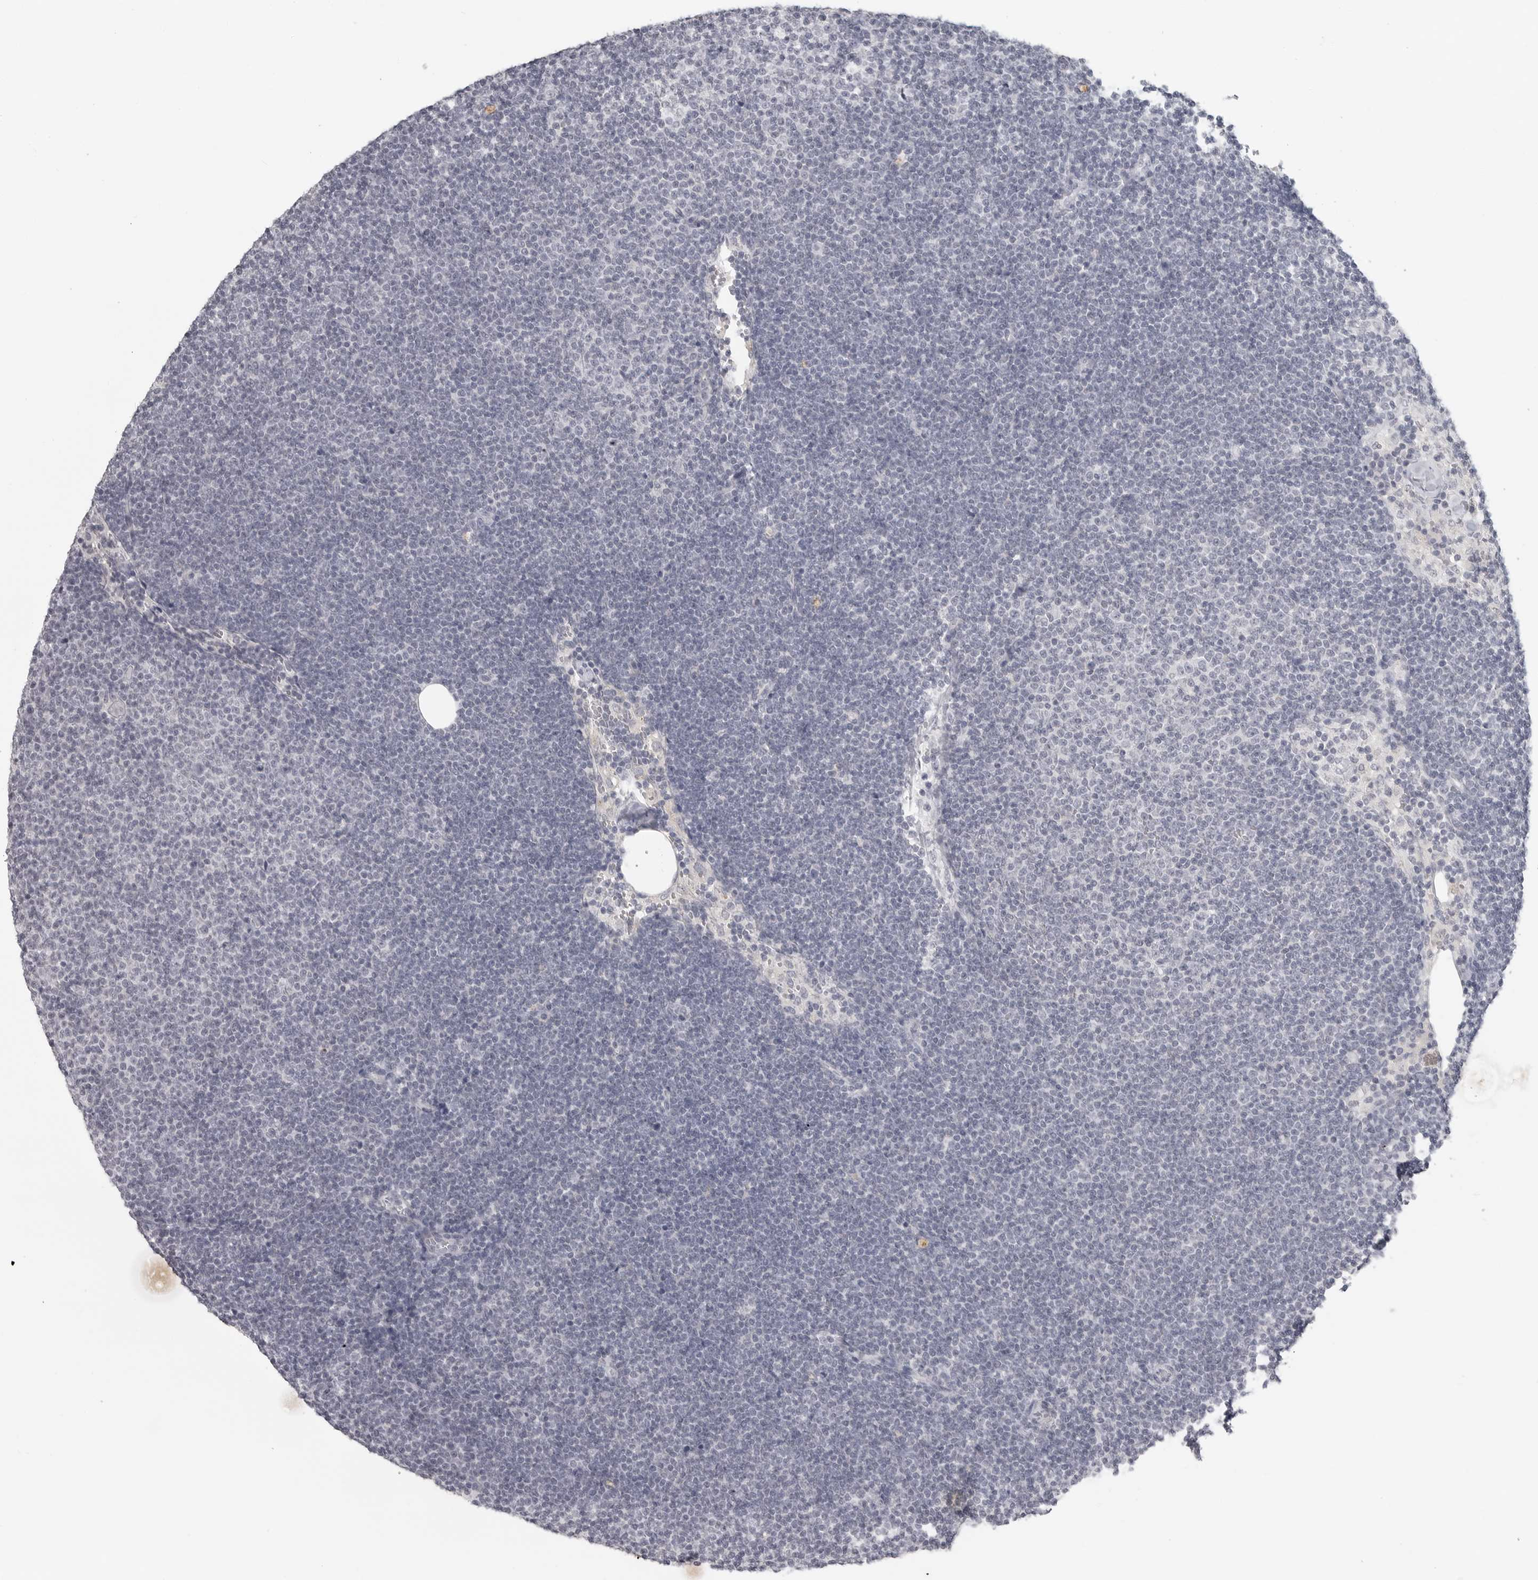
{"staining": {"intensity": "negative", "quantity": "none", "location": "none"}, "tissue": "lymphoma", "cell_type": "Tumor cells", "image_type": "cancer", "snomed": [{"axis": "morphology", "description": "Malignant lymphoma, non-Hodgkin's type, Low grade"}, {"axis": "topography", "description": "Lymph node"}], "caption": "A histopathology image of lymphoma stained for a protein displays no brown staining in tumor cells. Brightfield microscopy of IHC stained with DAB (3,3'-diaminobenzidine) (brown) and hematoxylin (blue), captured at high magnification.", "gene": "BPIFA1", "patient": {"sex": "female", "age": 53}}